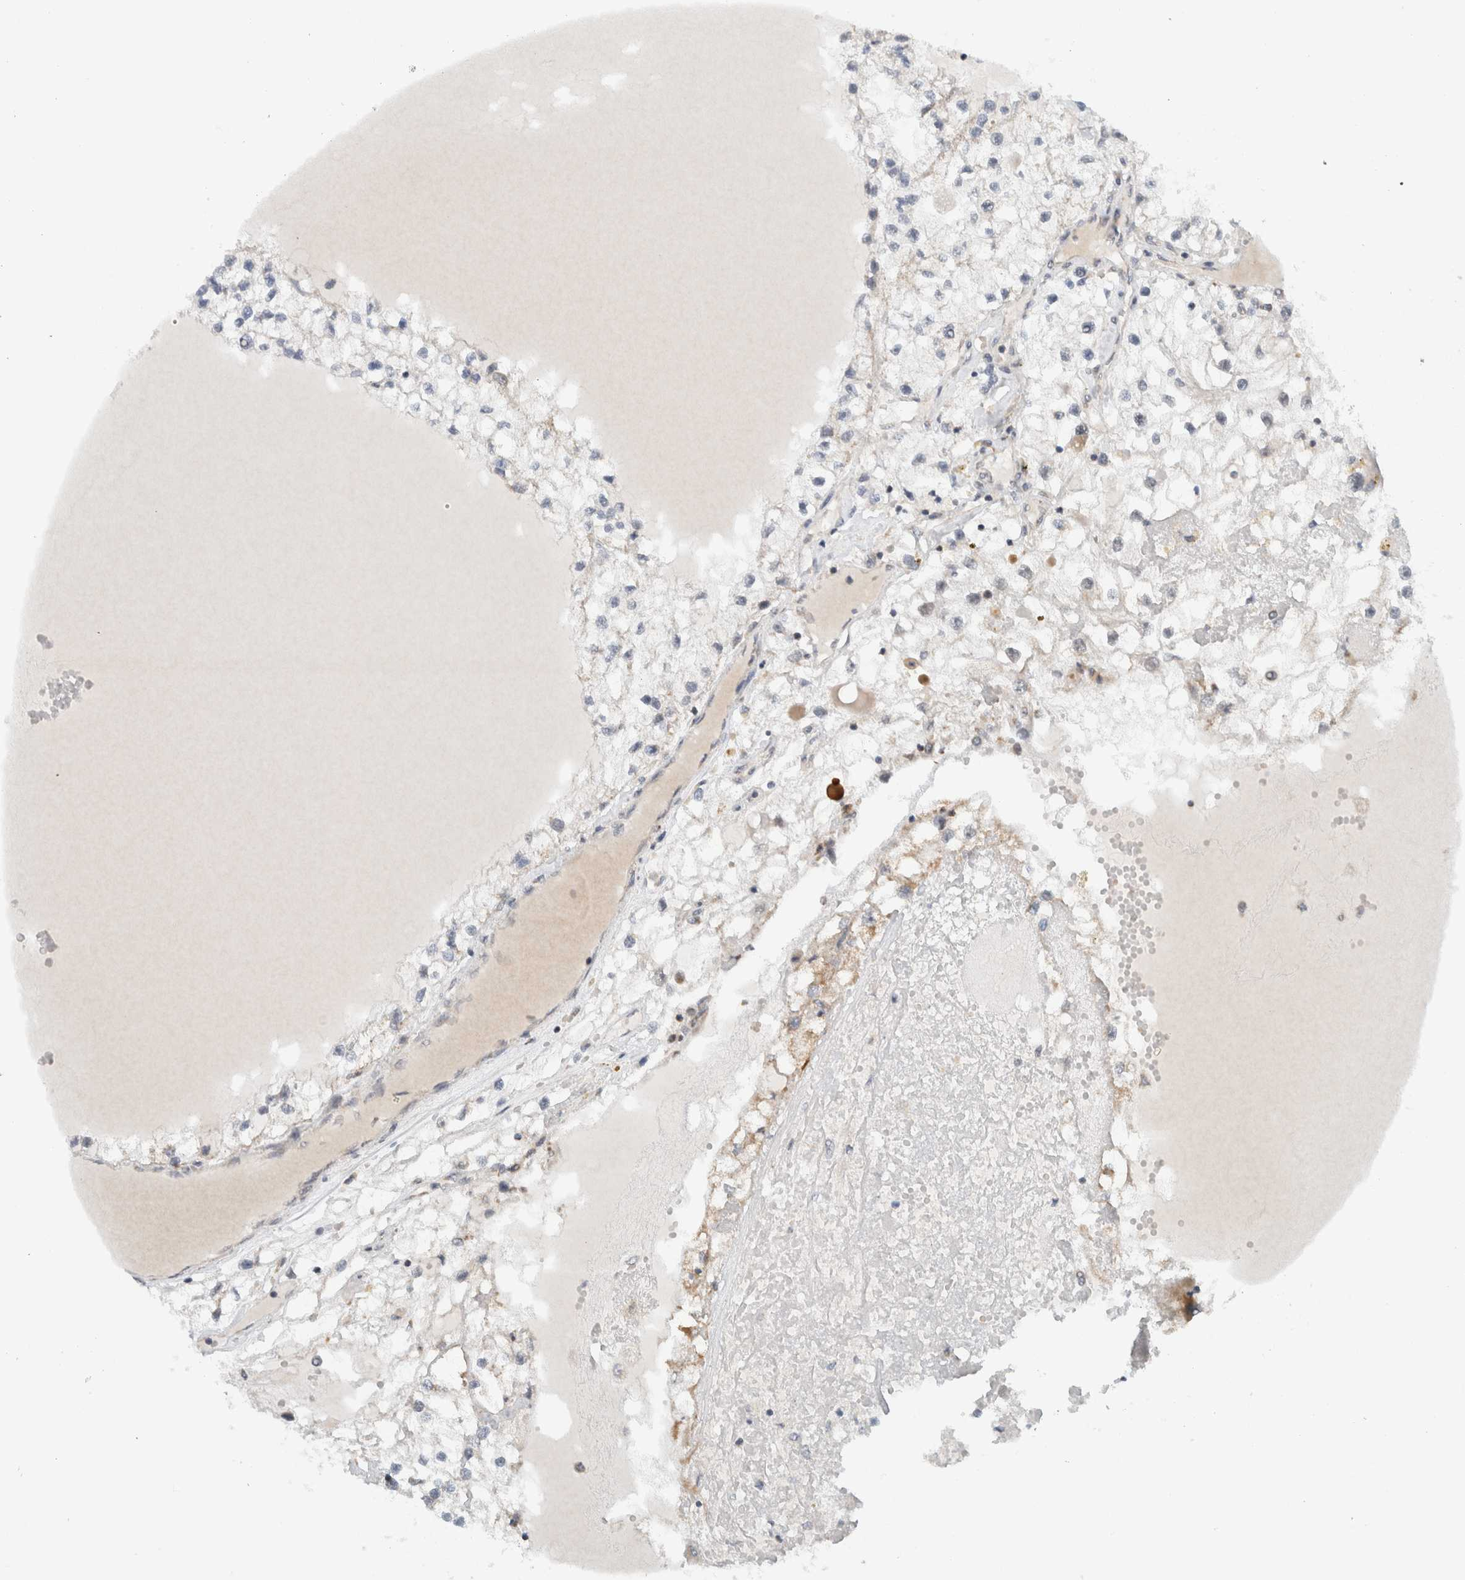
{"staining": {"intensity": "weak", "quantity": "<25%", "location": "cytoplasmic/membranous"}, "tissue": "renal cancer", "cell_type": "Tumor cells", "image_type": "cancer", "snomed": [{"axis": "morphology", "description": "Adenocarcinoma, NOS"}, {"axis": "topography", "description": "Kidney"}], "caption": "Immunohistochemistry (IHC) of adenocarcinoma (renal) demonstrates no staining in tumor cells.", "gene": "CMC2", "patient": {"sex": "male", "age": 68}}